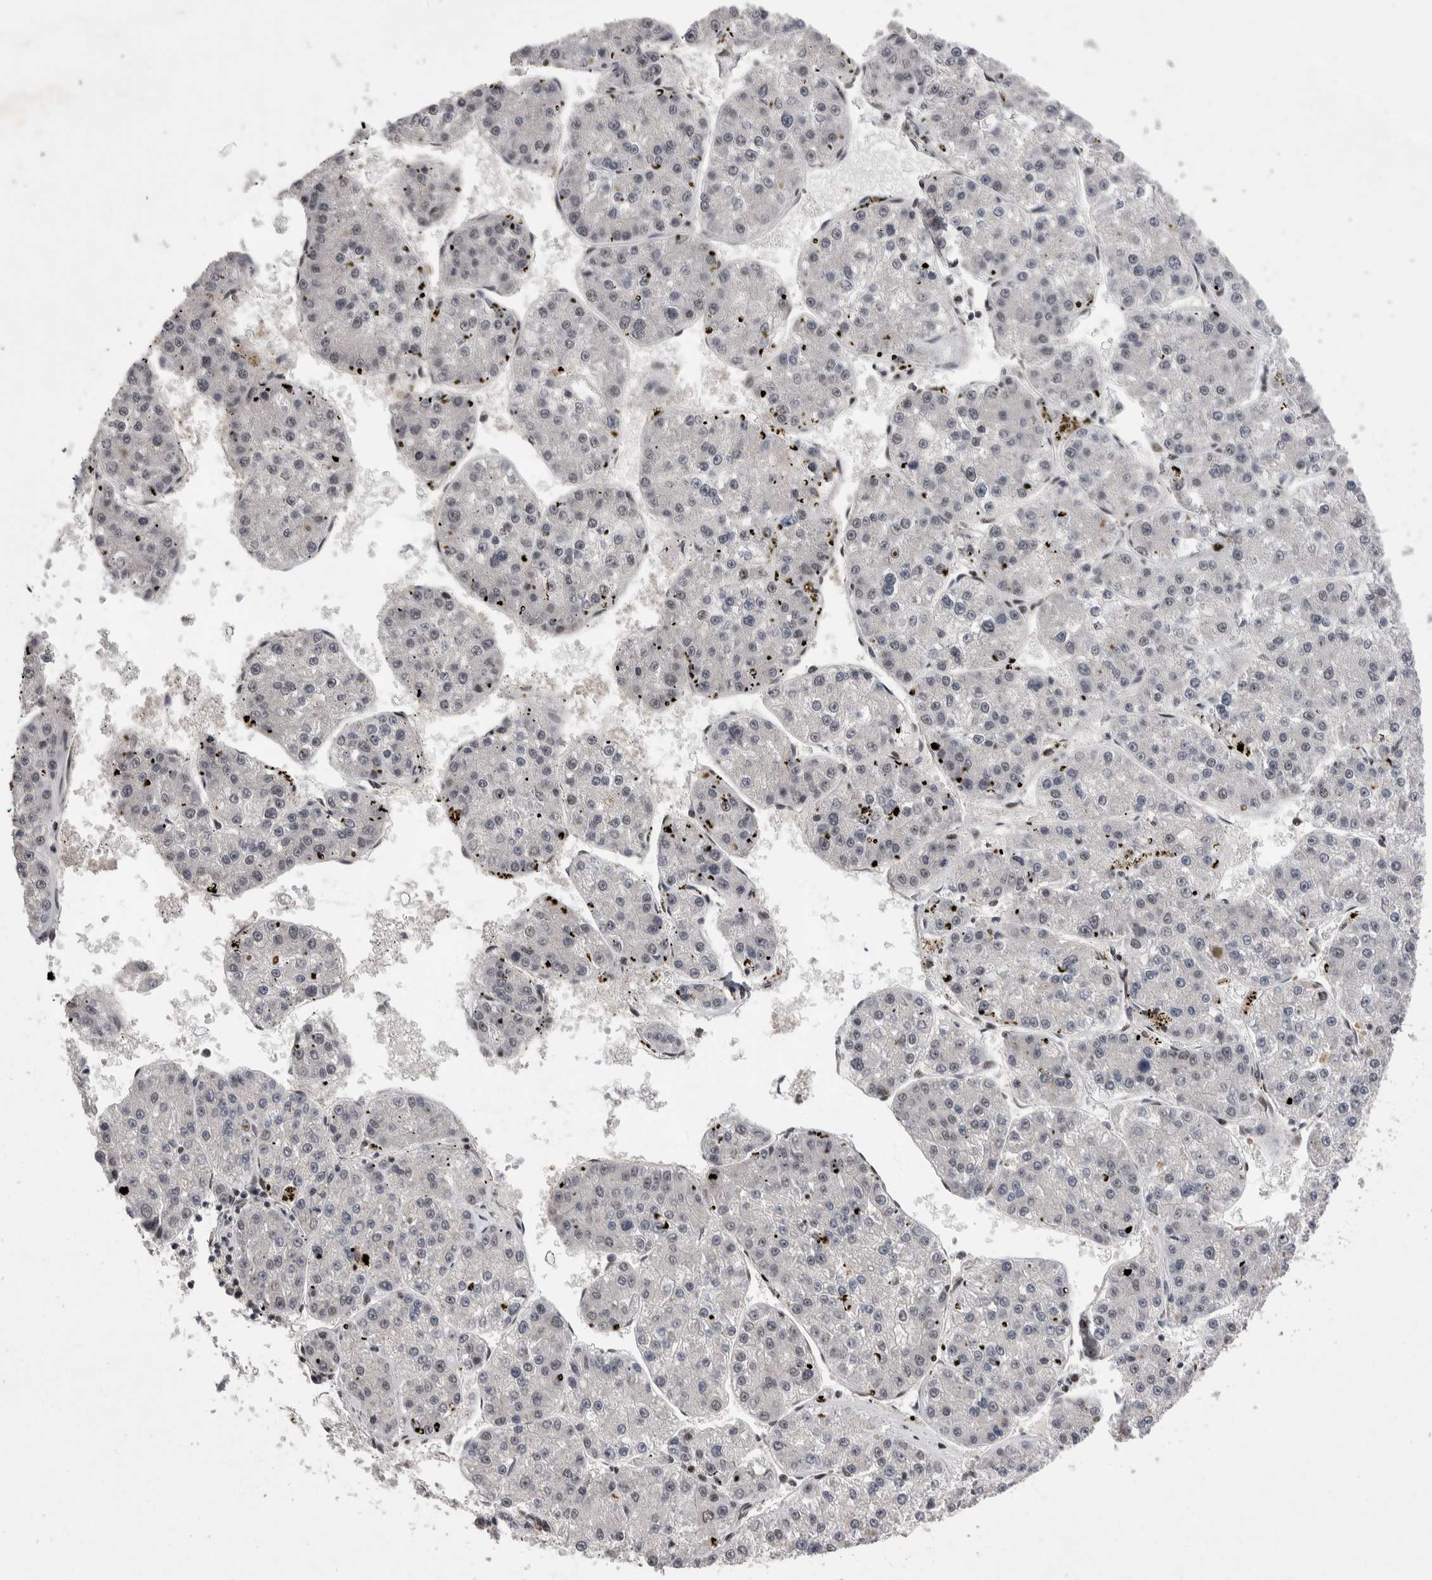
{"staining": {"intensity": "negative", "quantity": "none", "location": "none"}, "tissue": "liver cancer", "cell_type": "Tumor cells", "image_type": "cancer", "snomed": [{"axis": "morphology", "description": "Carcinoma, Hepatocellular, NOS"}, {"axis": "topography", "description": "Liver"}], "caption": "This is an IHC photomicrograph of liver cancer. There is no staining in tumor cells.", "gene": "DMTF1", "patient": {"sex": "female", "age": 73}}